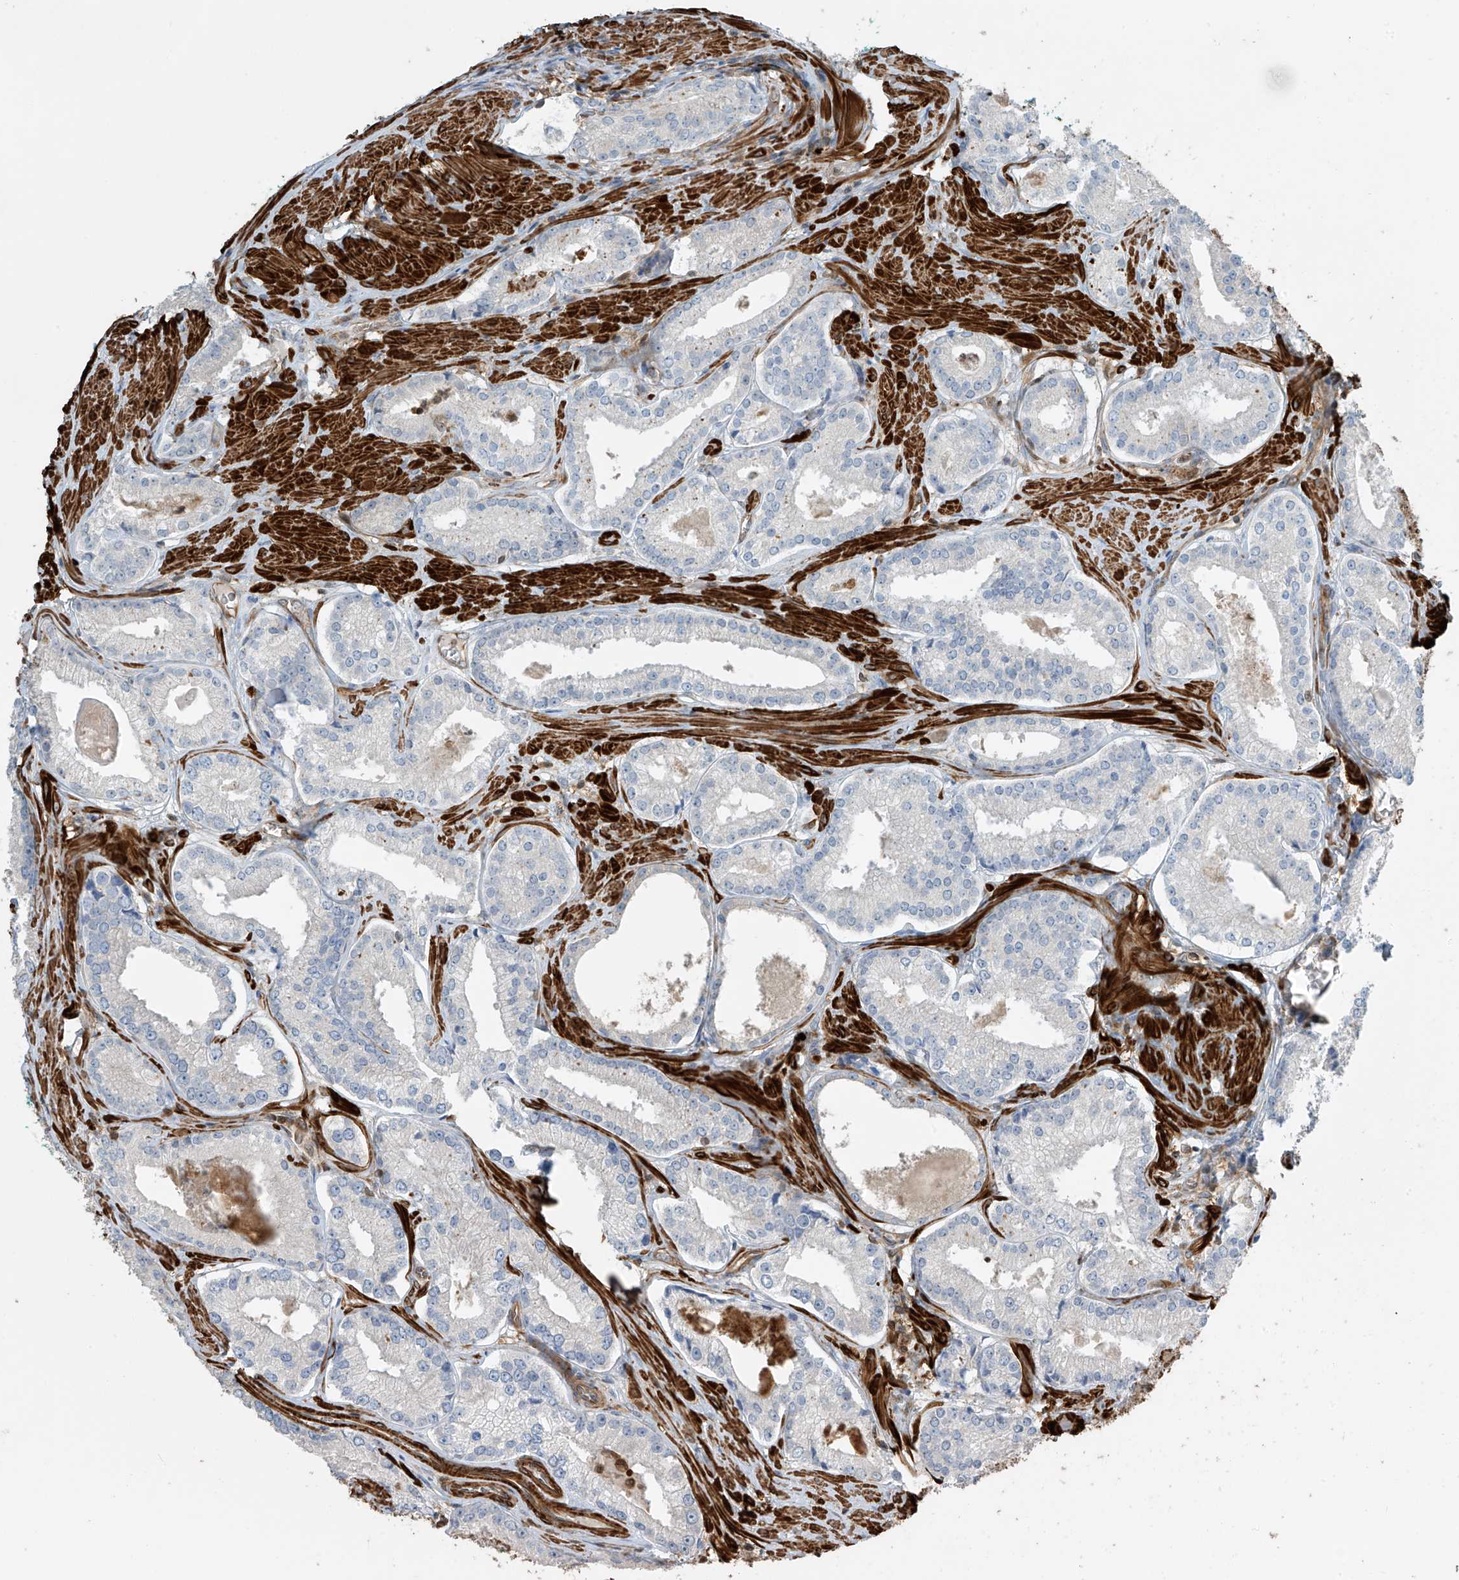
{"staining": {"intensity": "negative", "quantity": "none", "location": "none"}, "tissue": "prostate cancer", "cell_type": "Tumor cells", "image_type": "cancer", "snomed": [{"axis": "morphology", "description": "Adenocarcinoma, Low grade"}, {"axis": "topography", "description": "Prostate"}], "caption": "Immunohistochemical staining of low-grade adenocarcinoma (prostate) displays no significant positivity in tumor cells. The staining is performed using DAB brown chromogen with nuclei counter-stained in using hematoxylin.", "gene": "SH3BGRL3", "patient": {"sex": "male", "age": 54}}